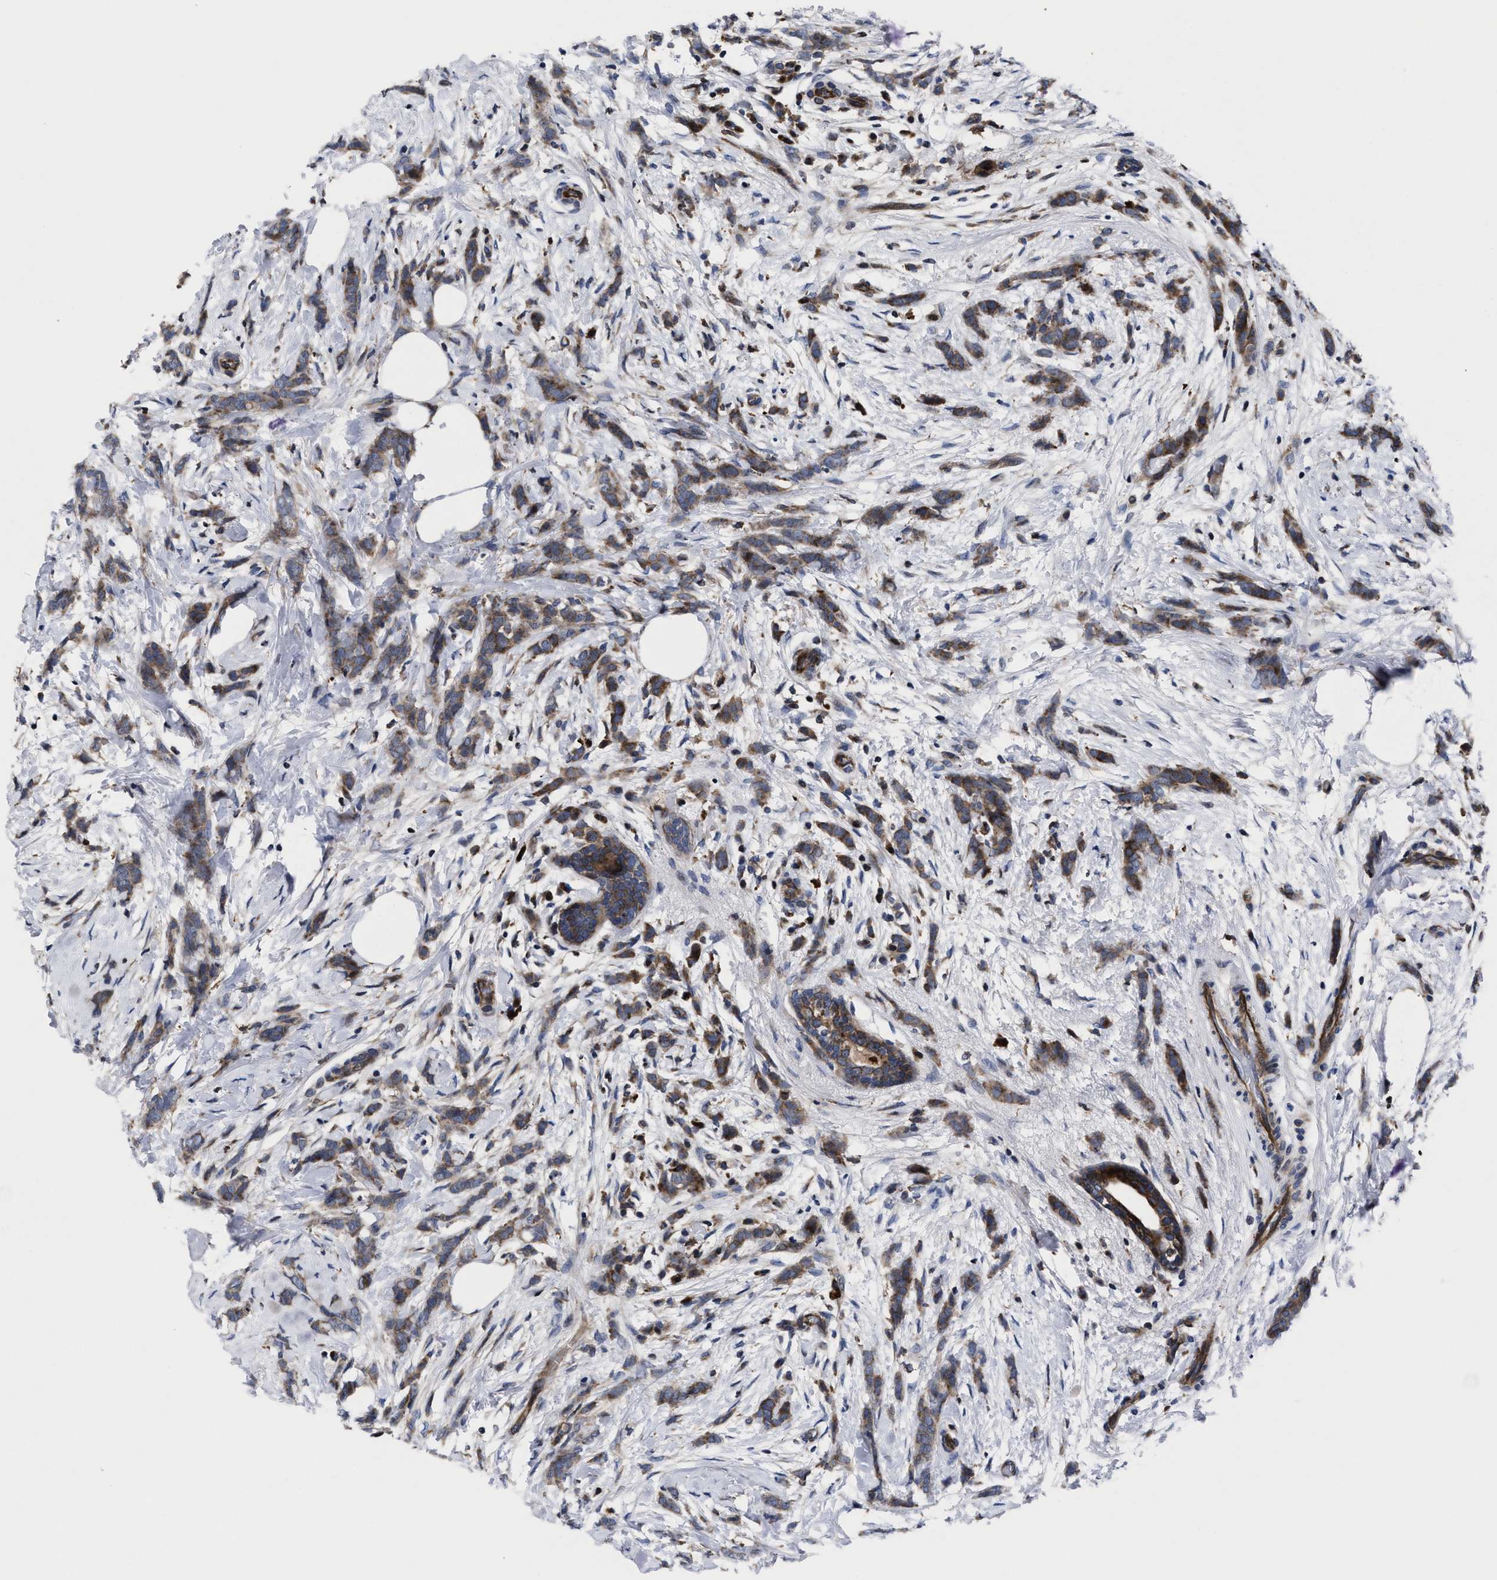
{"staining": {"intensity": "moderate", "quantity": ">75%", "location": "cytoplasmic/membranous"}, "tissue": "breast cancer", "cell_type": "Tumor cells", "image_type": "cancer", "snomed": [{"axis": "morphology", "description": "Lobular carcinoma, in situ"}, {"axis": "morphology", "description": "Lobular carcinoma"}, {"axis": "topography", "description": "Breast"}], "caption": "A medium amount of moderate cytoplasmic/membranous staining is identified in approximately >75% of tumor cells in breast cancer tissue.", "gene": "MRPL50", "patient": {"sex": "female", "age": 41}}